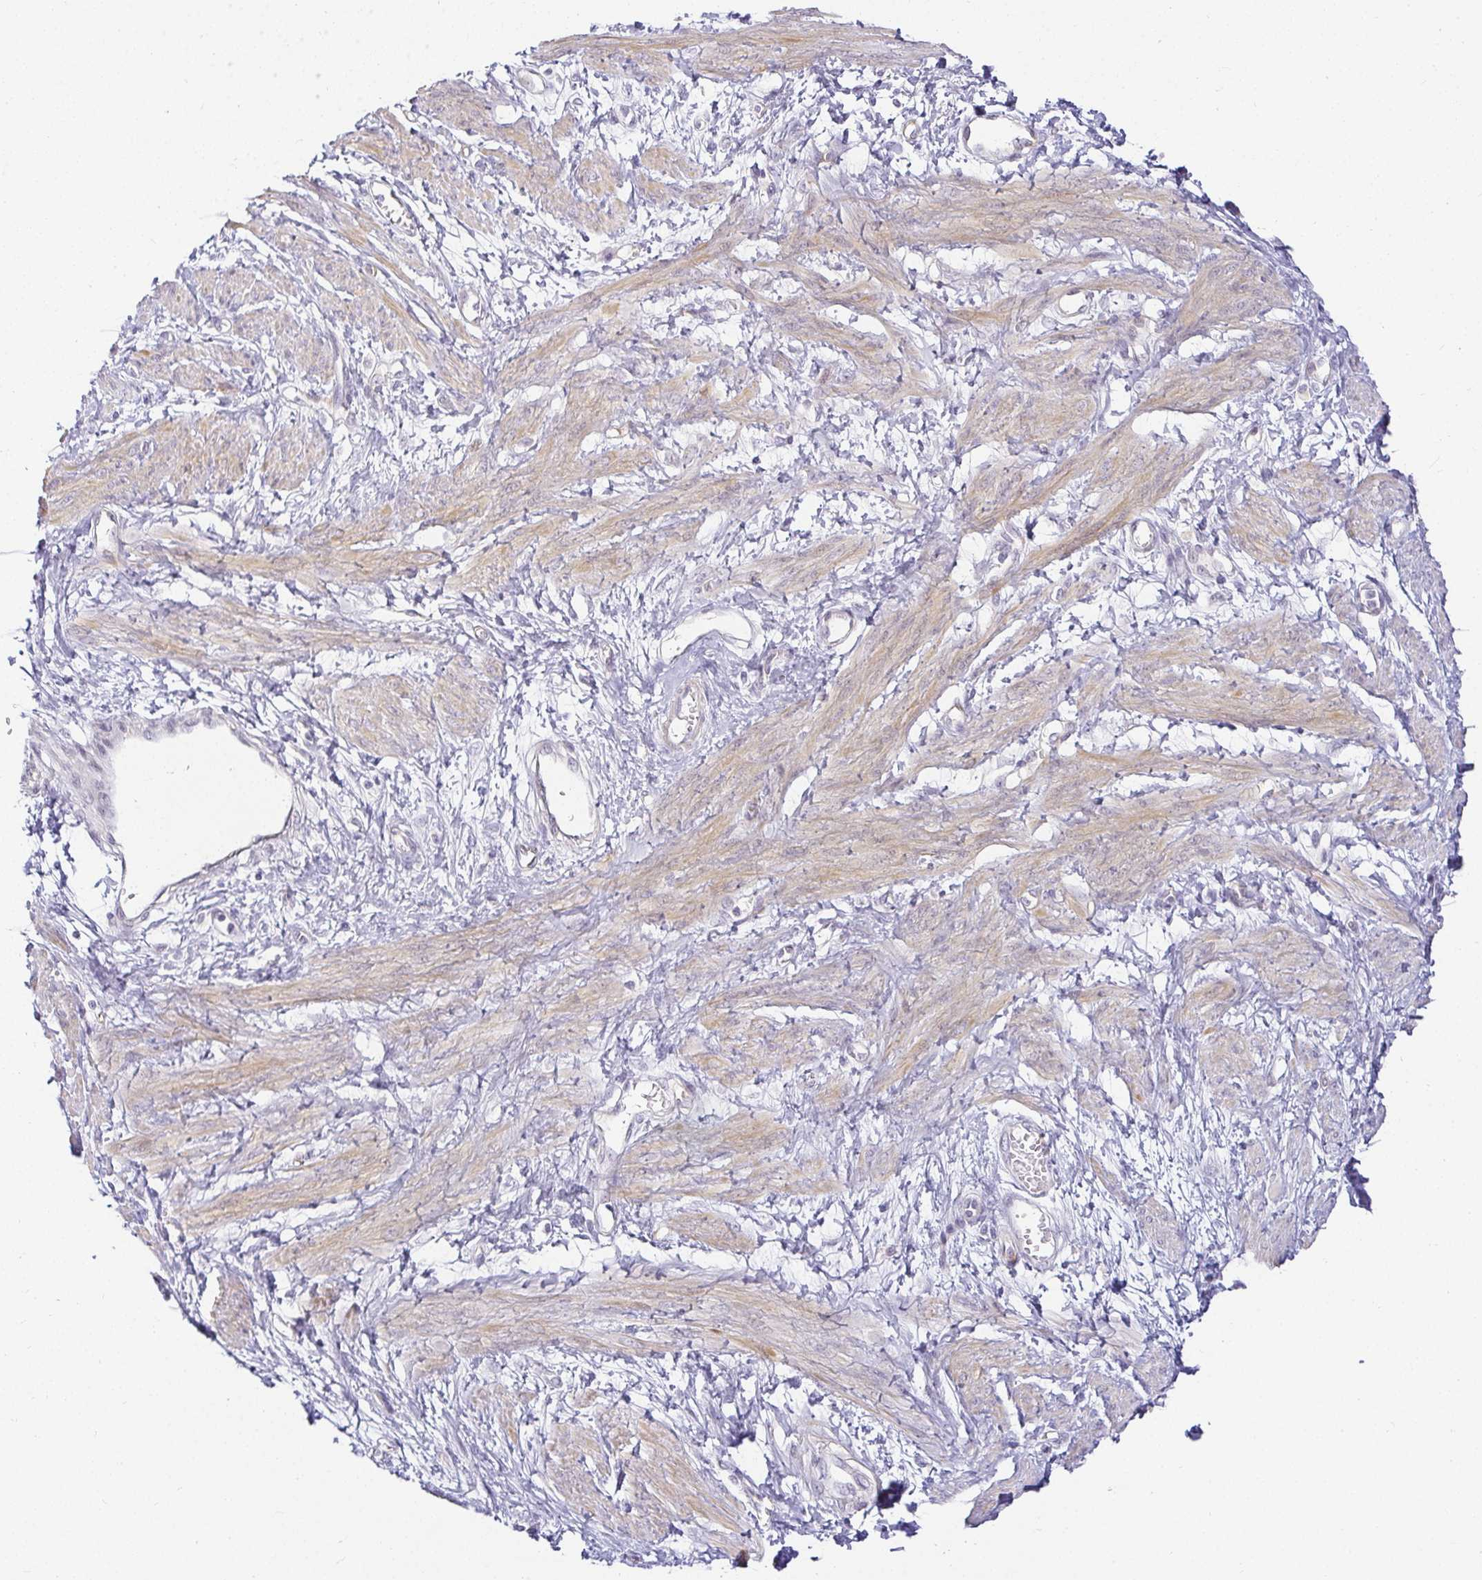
{"staining": {"intensity": "weak", "quantity": "25%-75%", "location": "cytoplasmic/membranous"}, "tissue": "smooth muscle", "cell_type": "Smooth muscle cells", "image_type": "normal", "snomed": [{"axis": "morphology", "description": "Normal tissue, NOS"}, {"axis": "topography", "description": "Smooth muscle"}, {"axis": "topography", "description": "Uterus"}], "caption": "Brown immunohistochemical staining in unremarkable smooth muscle displays weak cytoplasmic/membranous staining in approximately 25%-75% of smooth muscle cells. (brown staining indicates protein expression, while blue staining denotes nuclei).", "gene": "ACAN", "patient": {"sex": "female", "age": 39}}